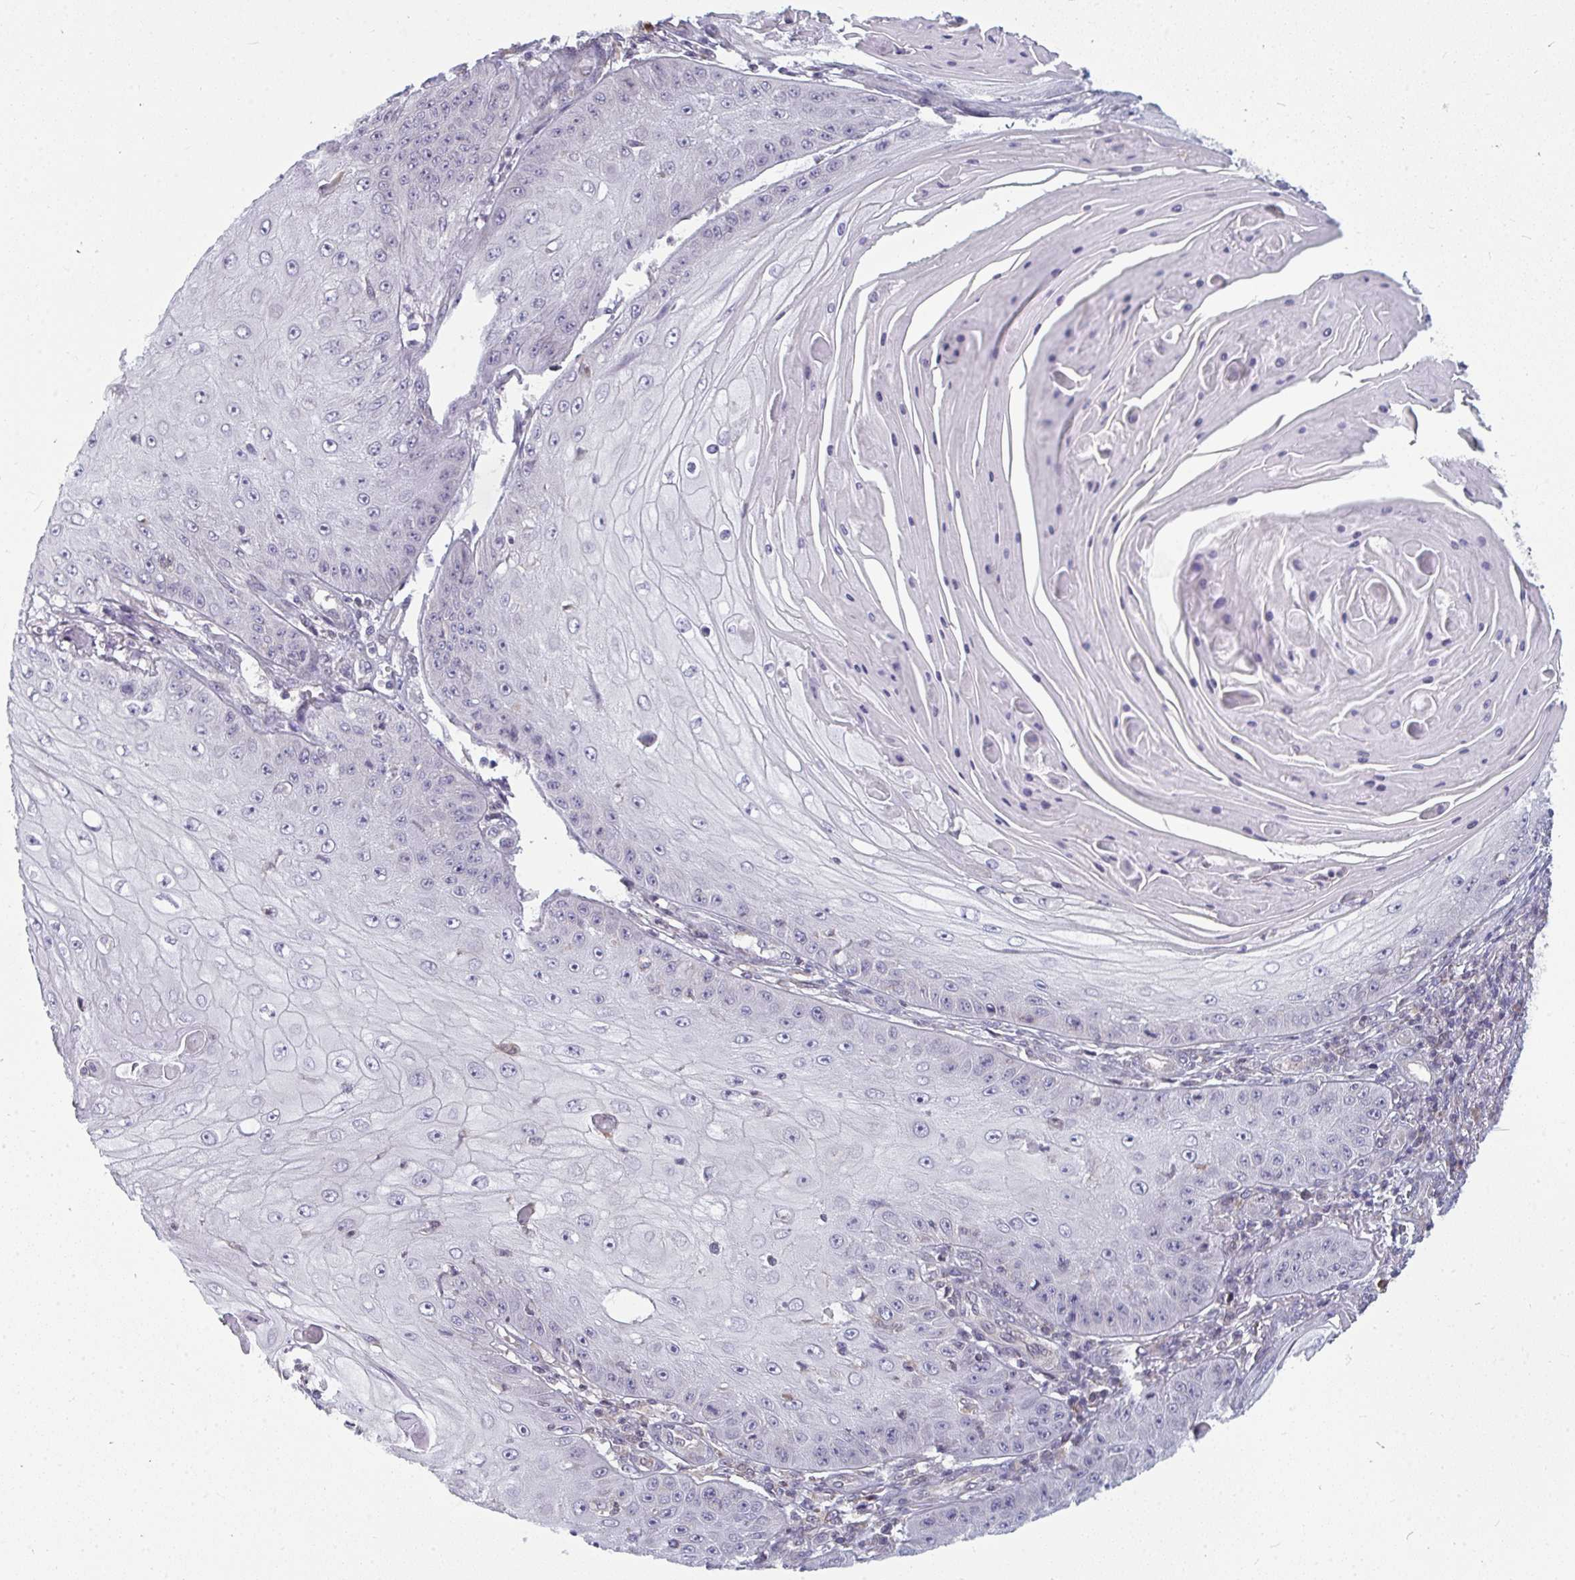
{"staining": {"intensity": "negative", "quantity": "none", "location": "none"}, "tissue": "skin cancer", "cell_type": "Tumor cells", "image_type": "cancer", "snomed": [{"axis": "morphology", "description": "Squamous cell carcinoma, NOS"}, {"axis": "topography", "description": "Skin"}], "caption": "Immunohistochemistry image of human skin cancer (squamous cell carcinoma) stained for a protein (brown), which exhibits no positivity in tumor cells. (DAB (3,3'-diaminobenzidine) IHC visualized using brightfield microscopy, high magnification).", "gene": "LYSMD4", "patient": {"sex": "male", "age": 70}}